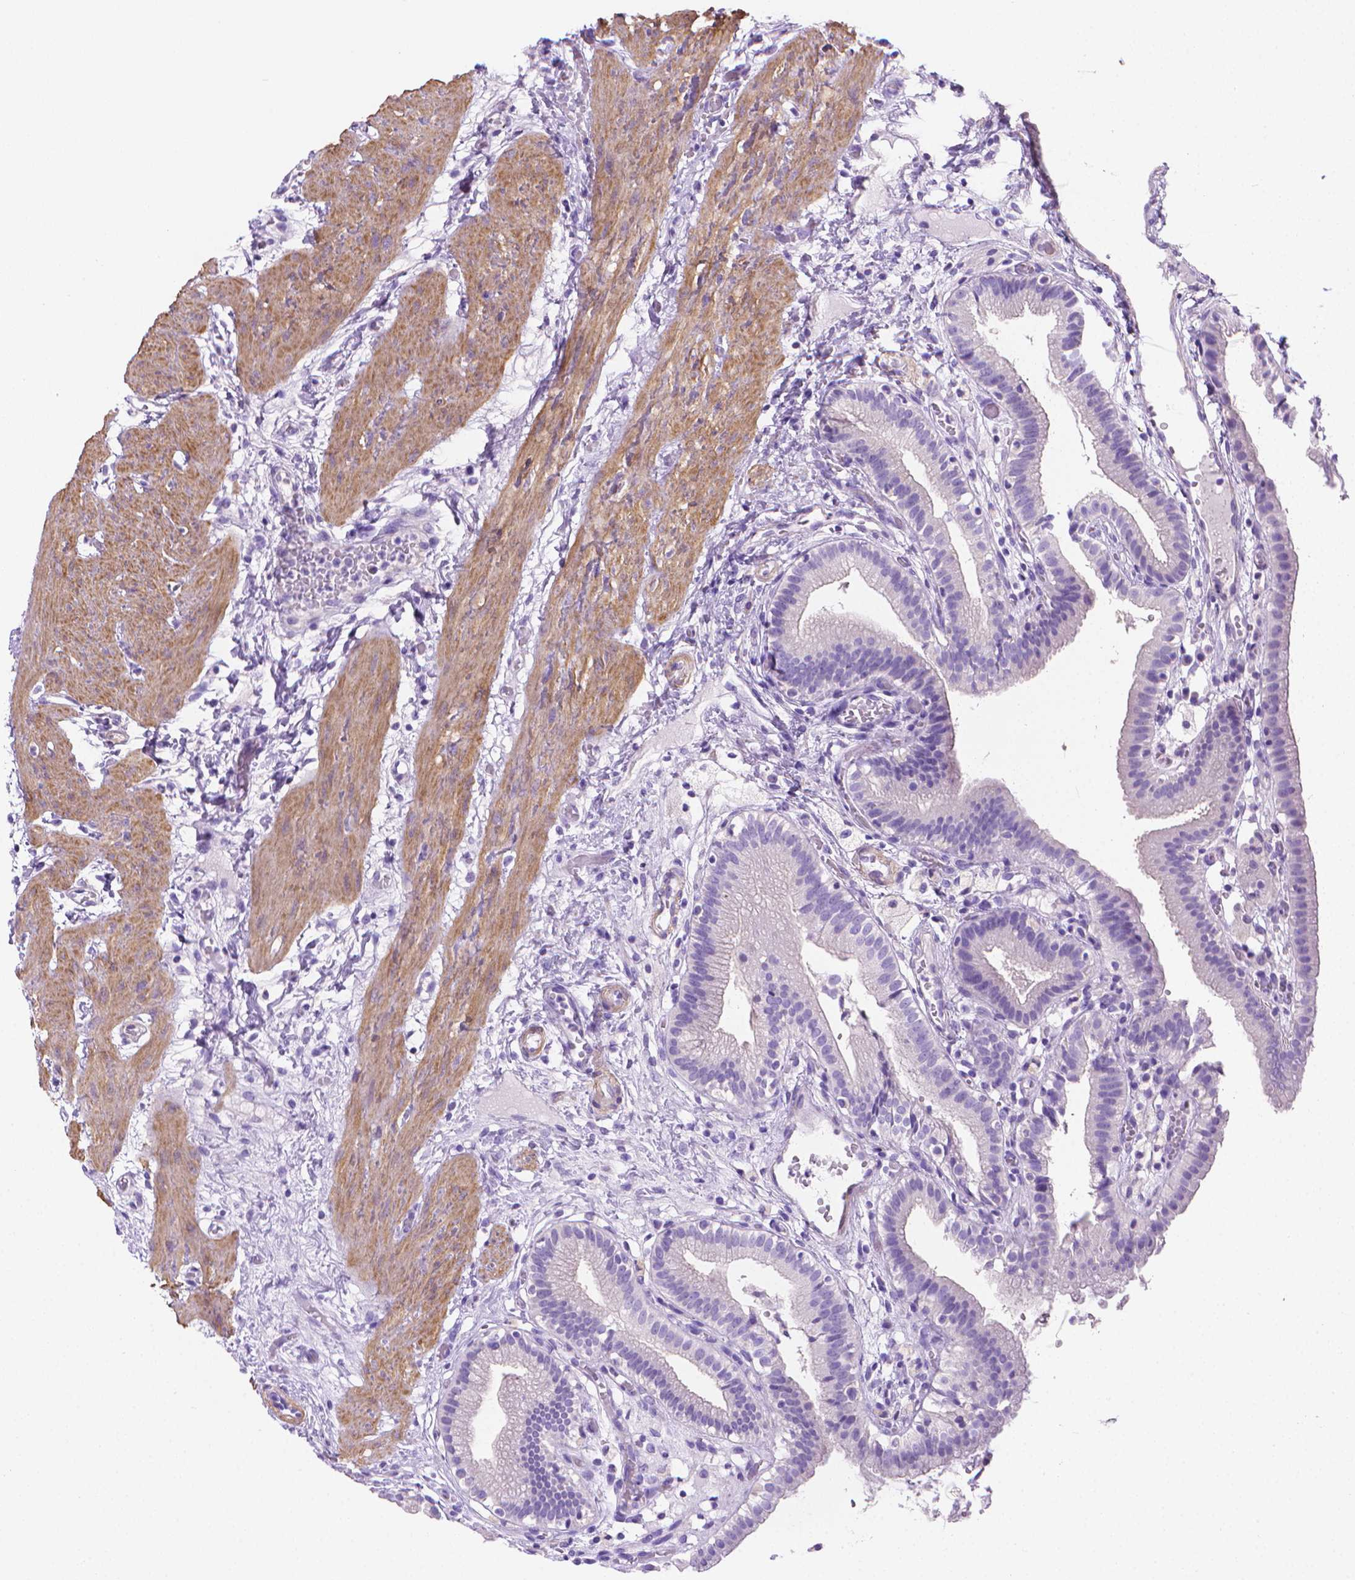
{"staining": {"intensity": "negative", "quantity": "none", "location": "none"}, "tissue": "gallbladder", "cell_type": "Glandular cells", "image_type": "normal", "snomed": [{"axis": "morphology", "description": "Normal tissue, NOS"}, {"axis": "topography", "description": "Gallbladder"}], "caption": "Immunohistochemistry micrograph of unremarkable human gallbladder stained for a protein (brown), which exhibits no expression in glandular cells.", "gene": "FASN", "patient": {"sex": "female", "age": 24}}